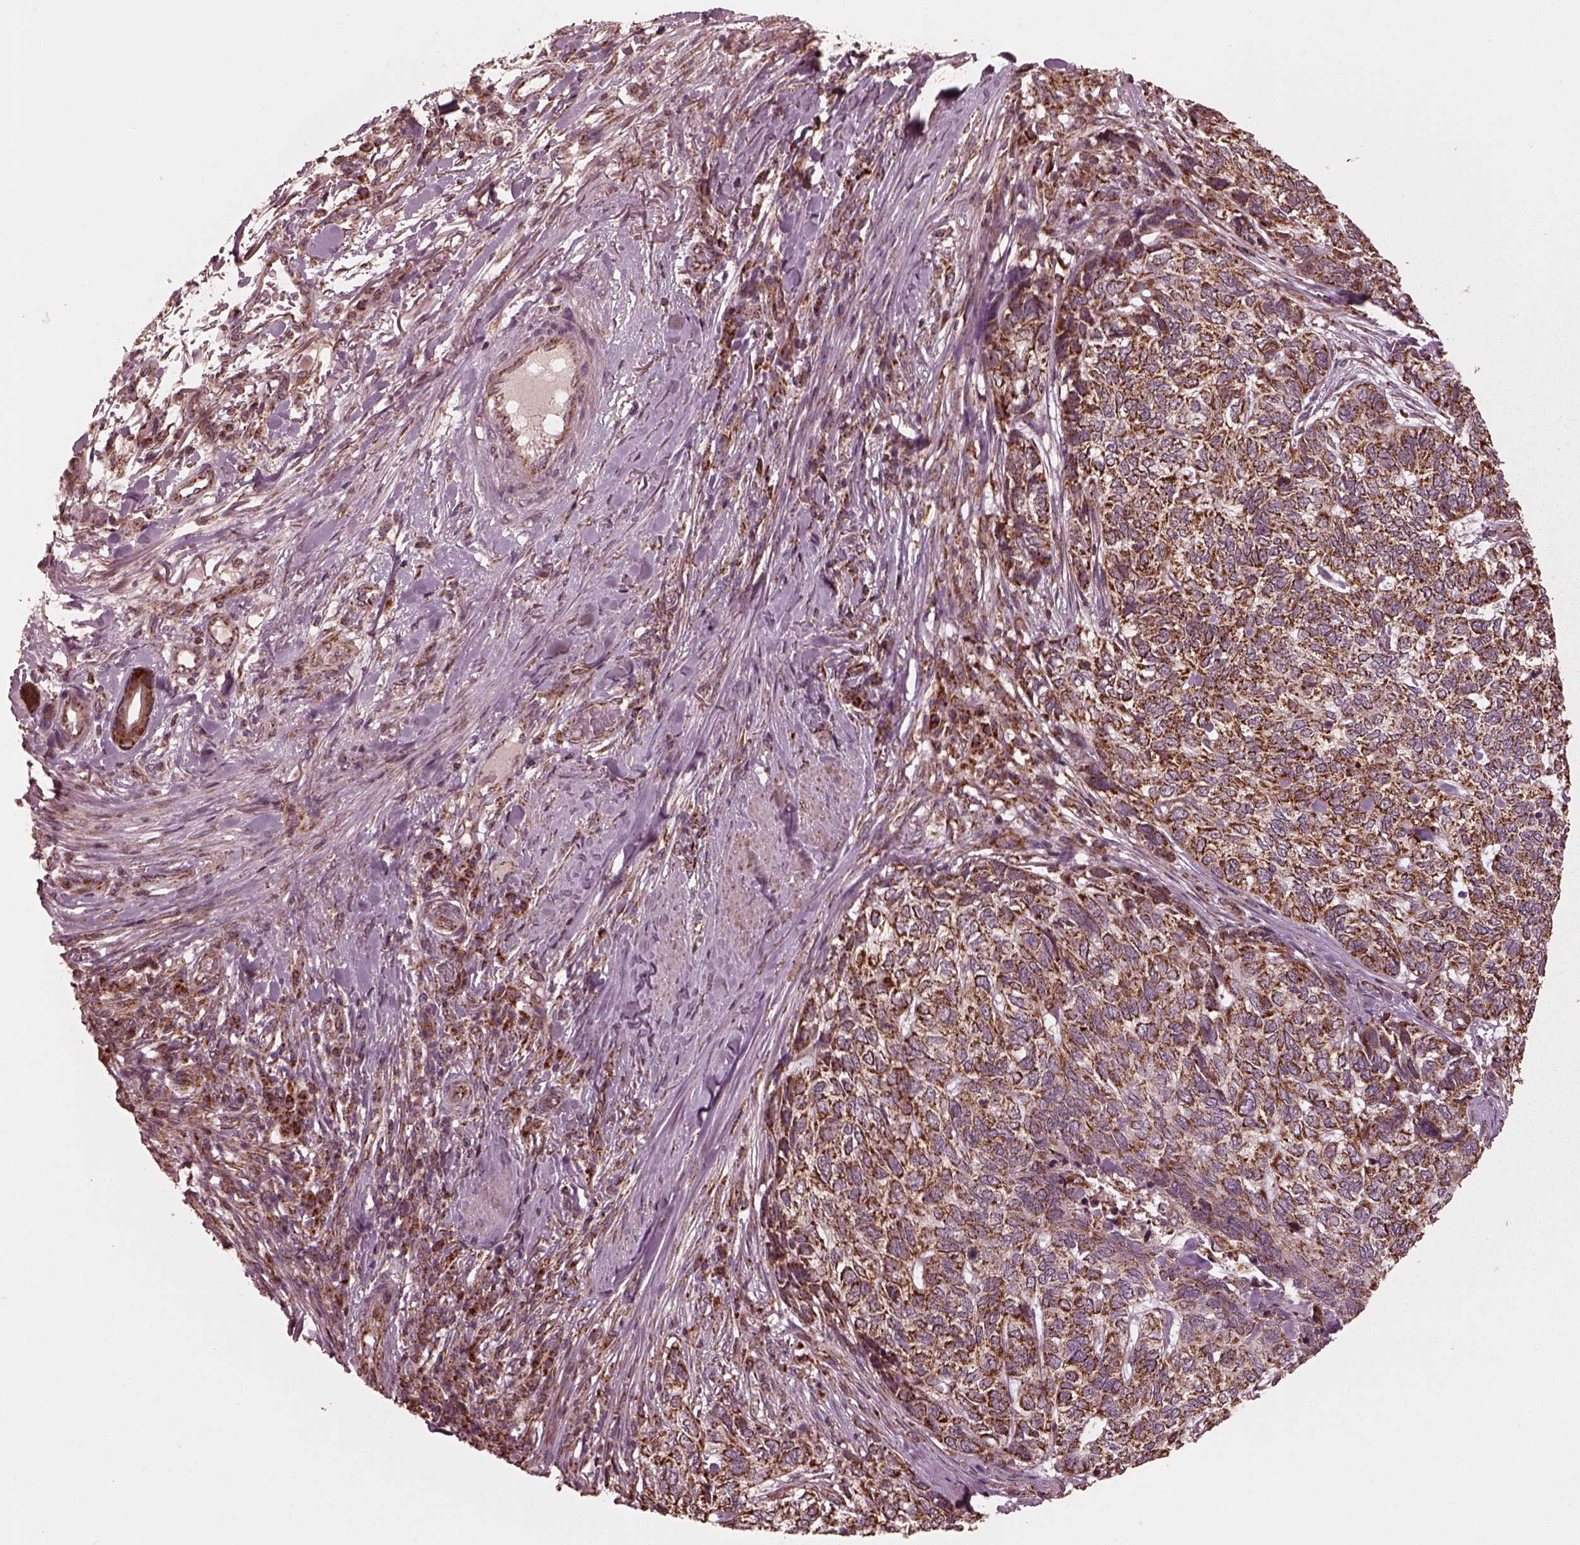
{"staining": {"intensity": "strong", "quantity": "25%-75%", "location": "cytoplasmic/membranous"}, "tissue": "skin cancer", "cell_type": "Tumor cells", "image_type": "cancer", "snomed": [{"axis": "morphology", "description": "Basal cell carcinoma"}, {"axis": "topography", "description": "Skin"}], "caption": "The photomicrograph reveals staining of skin basal cell carcinoma, revealing strong cytoplasmic/membranous protein expression (brown color) within tumor cells.", "gene": "NDUFB10", "patient": {"sex": "female", "age": 65}}